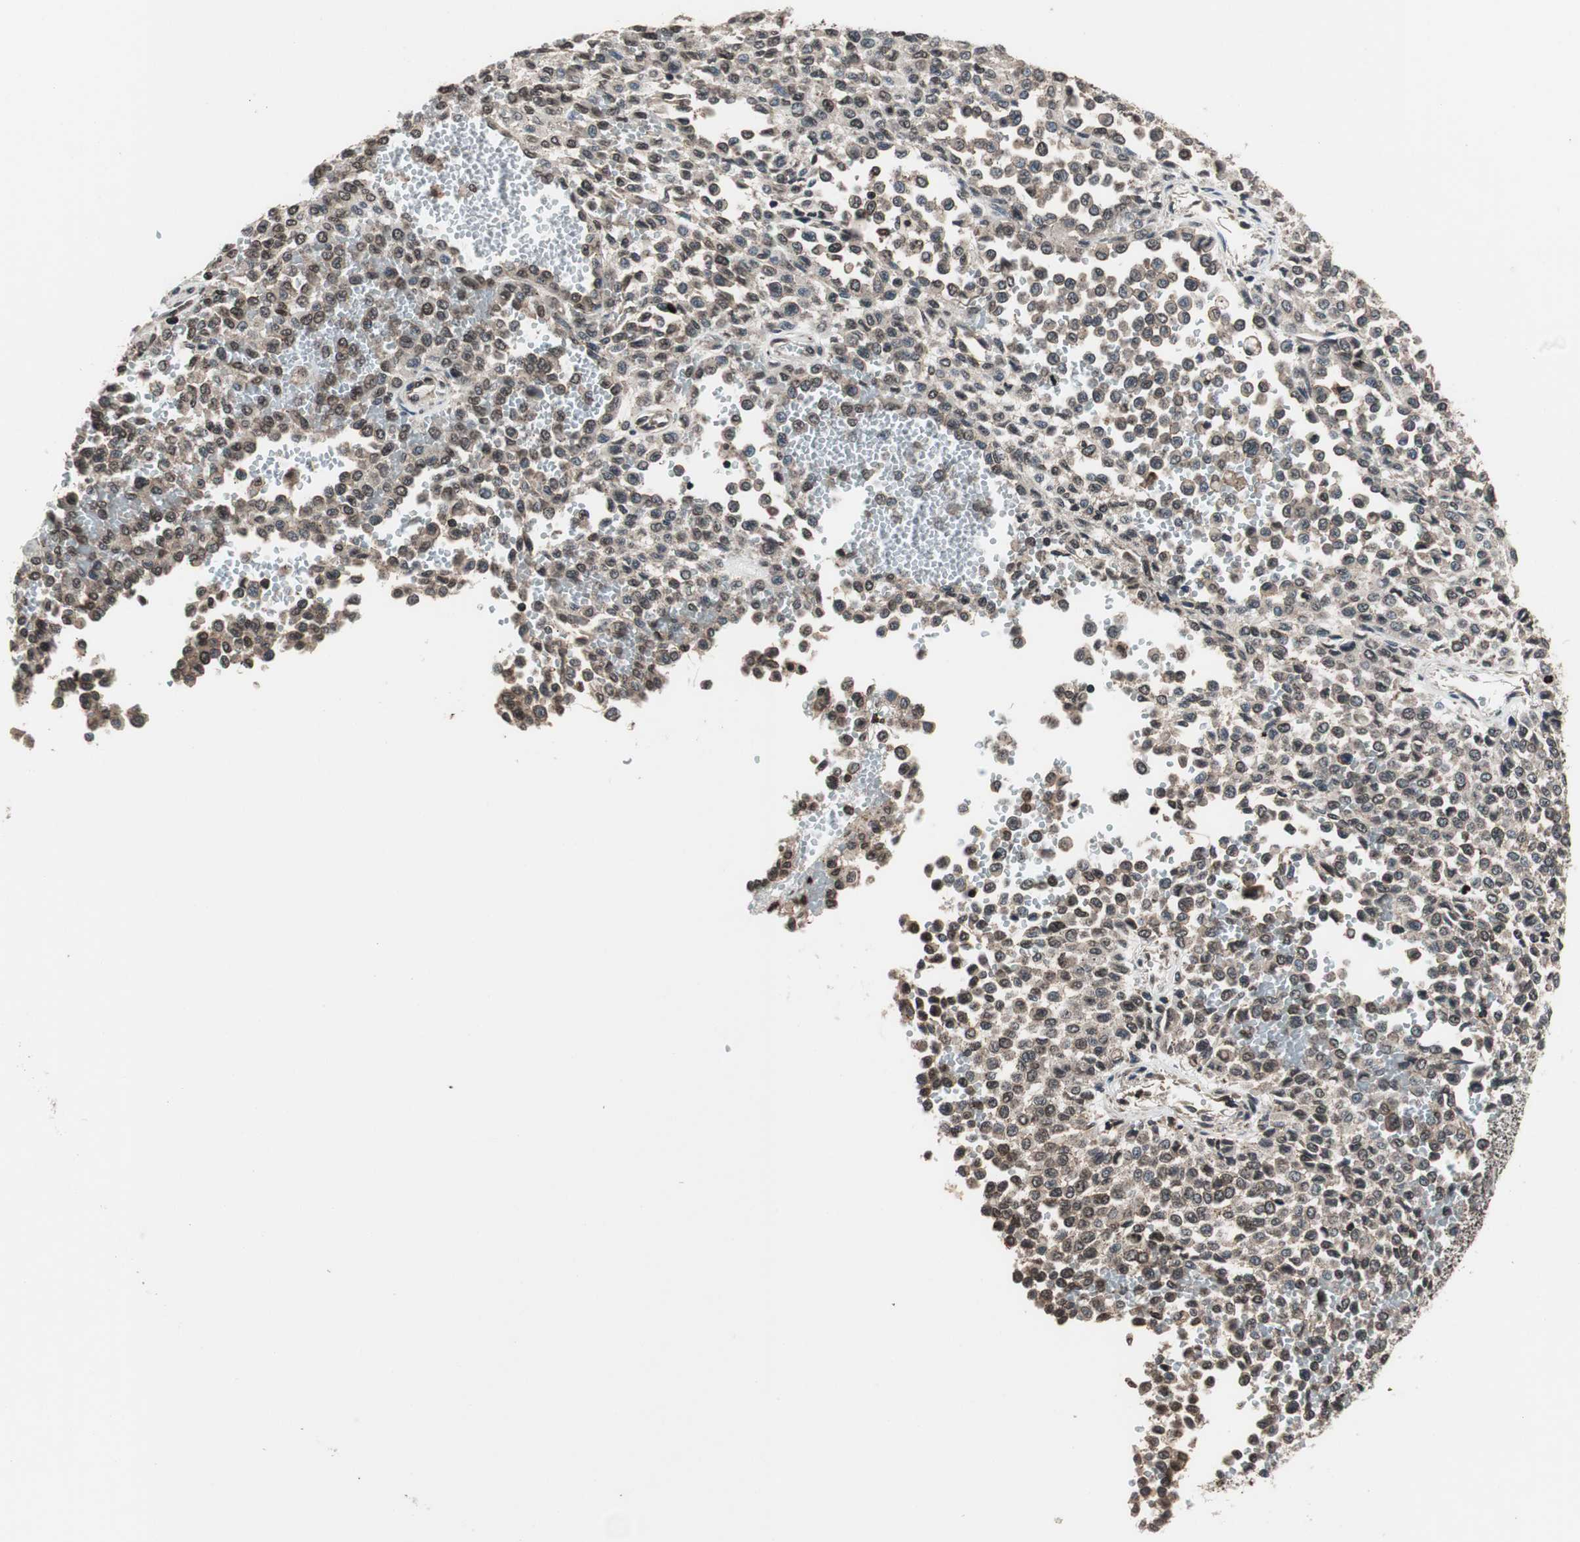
{"staining": {"intensity": "weak", "quantity": ">75%", "location": "cytoplasmic/membranous,nuclear"}, "tissue": "melanoma", "cell_type": "Tumor cells", "image_type": "cancer", "snomed": [{"axis": "morphology", "description": "Malignant melanoma, Metastatic site"}, {"axis": "topography", "description": "Pancreas"}], "caption": "Malignant melanoma (metastatic site) stained with a brown dye exhibits weak cytoplasmic/membranous and nuclear positive positivity in about >75% of tumor cells.", "gene": "RFC1", "patient": {"sex": "female", "age": 30}}